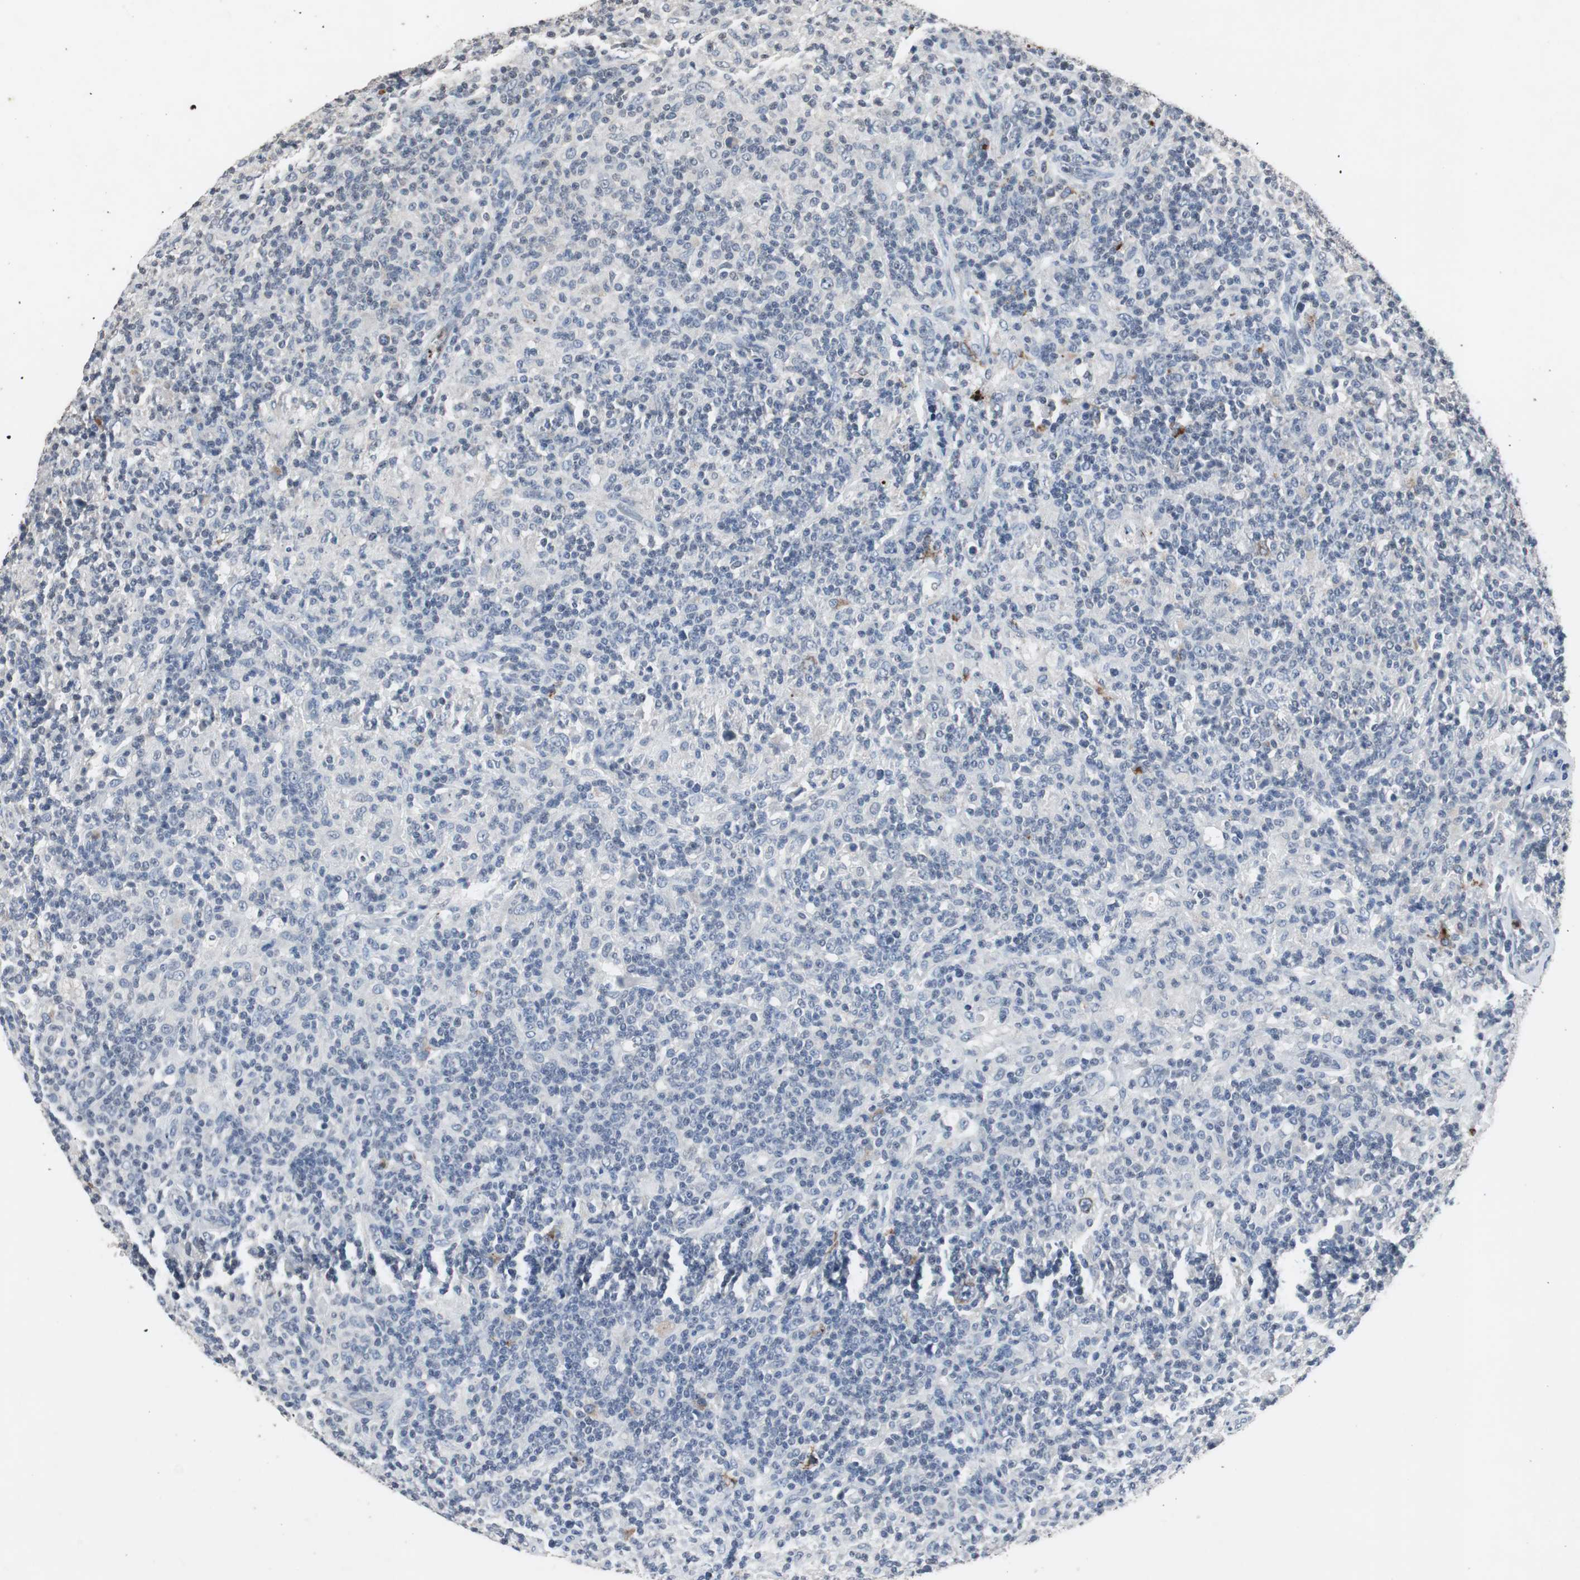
{"staining": {"intensity": "negative", "quantity": "none", "location": "none"}, "tissue": "lymphoma", "cell_type": "Tumor cells", "image_type": "cancer", "snomed": [{"axis": "morphology", "description": "Hodgkin's disease, NOS"}, {"axis": "topography", "description": "Lymph node"}], "caption": "Immunohistochemical staining of lymphoma exhibits no significant expression in tumor cells.", "gene": "ADNP2", "patient": {"sex": "male", "age": 70}}